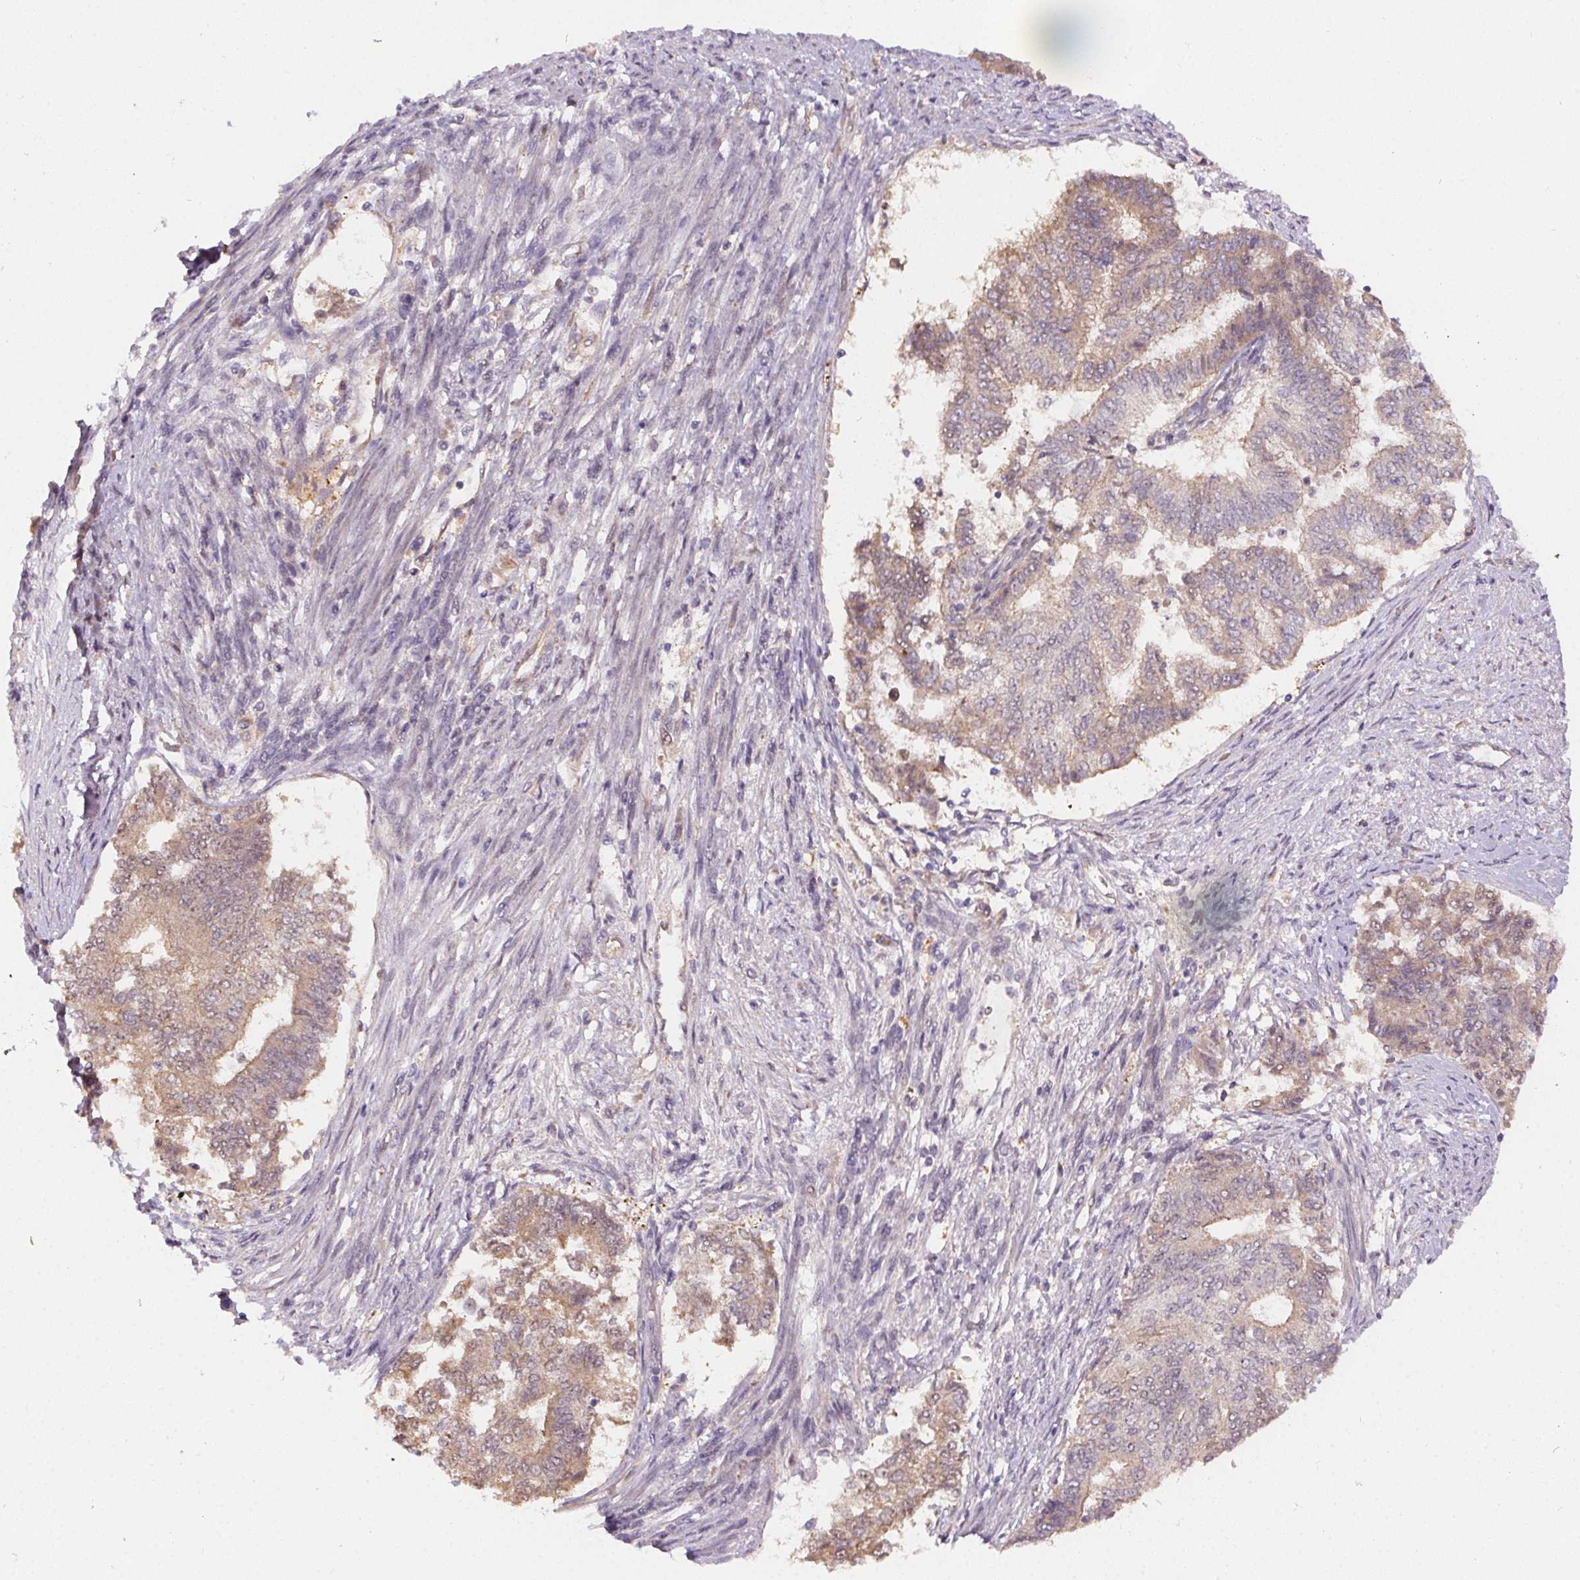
{"staining": {"intensity": "weak", "quantity": ">75%", "location": "cytoplasmic/membranous"}, "tissue": "endometrial cancer", "cell_type": "Tumor cells", "image_type": "cancer", "snomed": [{"axis": "morphology", "description": "Adenocarcinoma, NOS"}, {"axis": "topography", "description": "Endometrium"}], "caption": "An image showing weak cytoplasmic/membranous expression in about >75% of tumor cells in endometrial adenocarcinoma, as visualized by brown immunohistochemical staining.", "gene": "NUDT16", "patient": {"sex": "female", "age": 65}}